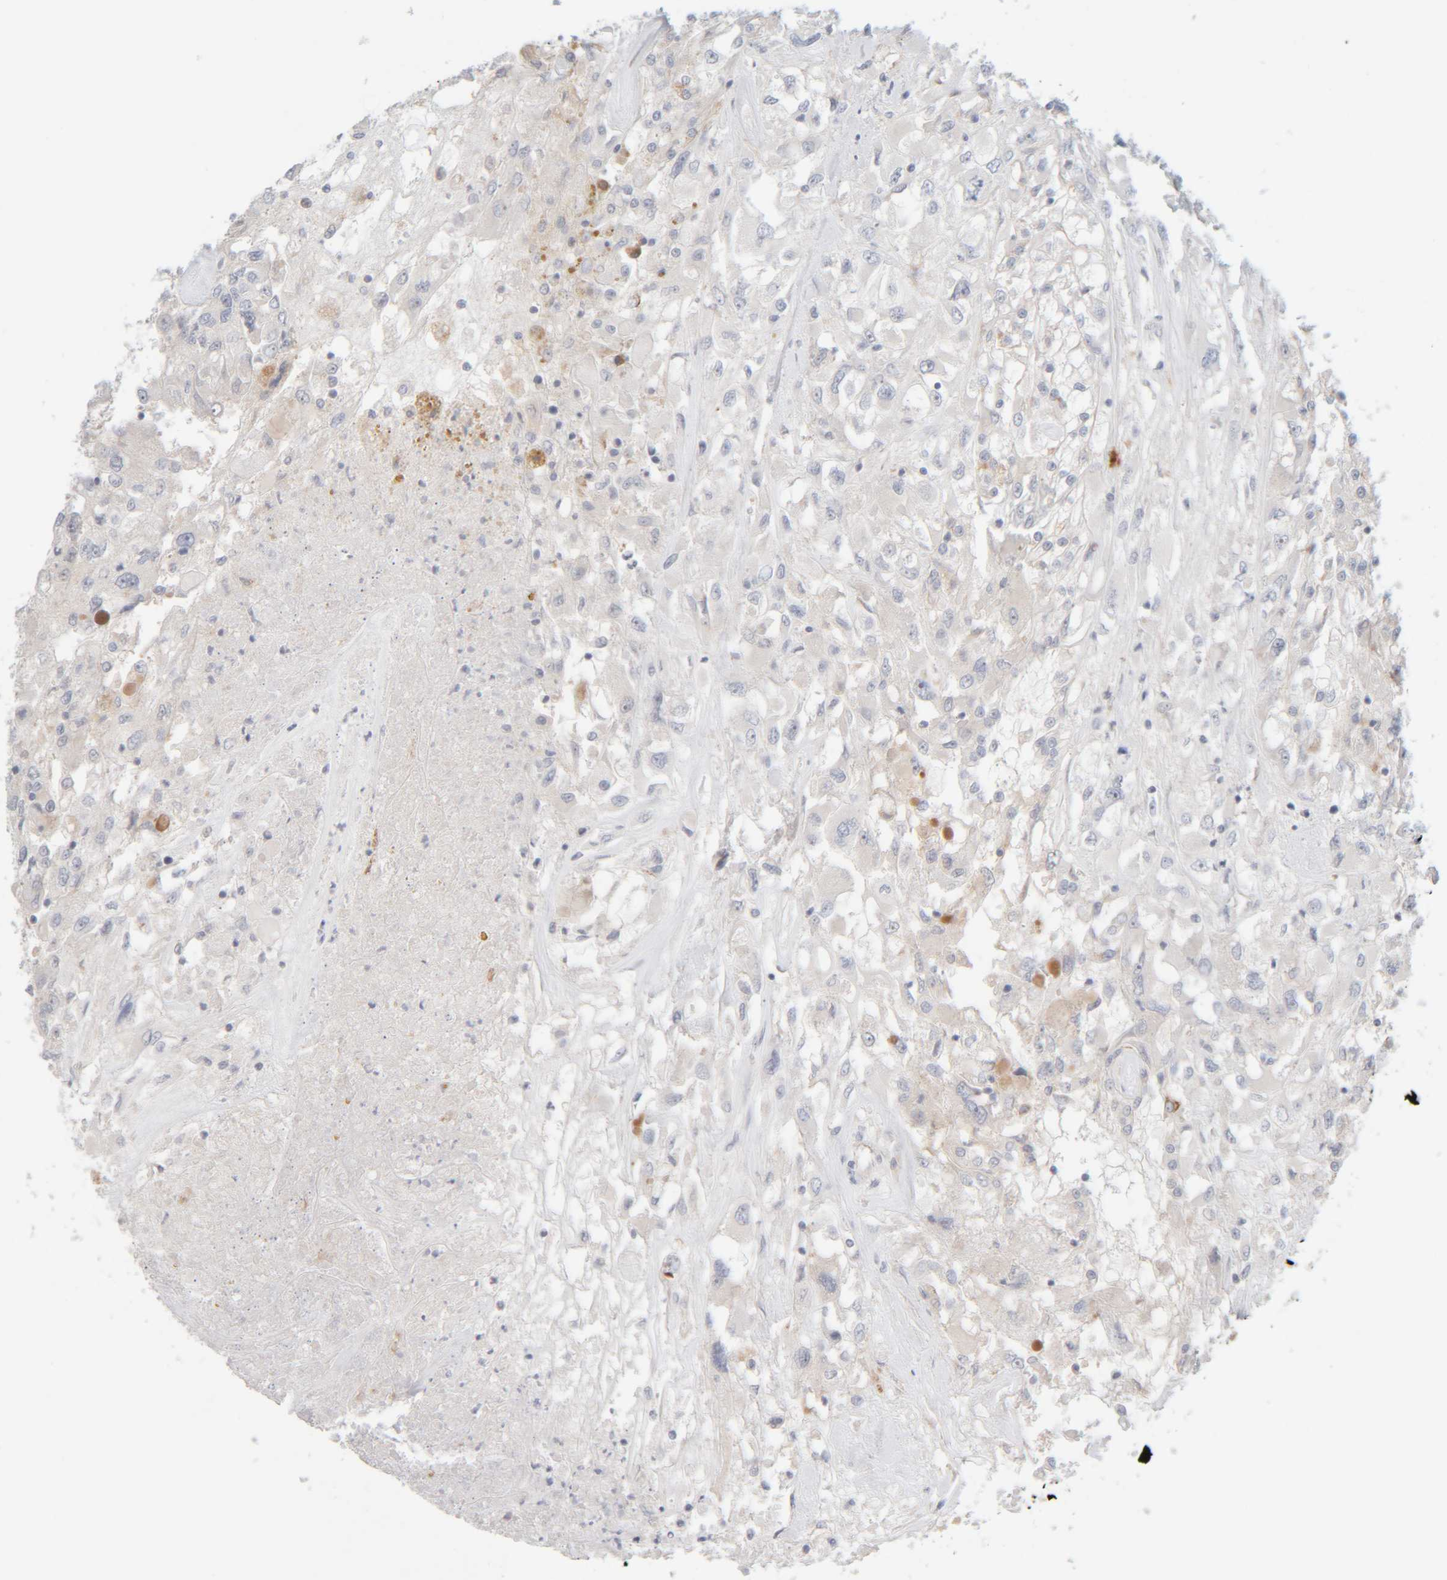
{"staining": {"intensity": "negative", "quantity": "none", "location": "none"}, "tissue": "renal cancer", "cell_type": "Tumor cells", "image_type": "cancer", "snomed": [{"axis": "morphology", "description": "Adenocarcinoma, NOS"}, {"axis": "topography", "description": "Kidney"}], "caption": "Immunohistochemistry (IHC) image of renal cancer (adenocarcinoma) stained for a protein (brown), which displays no positivity in tumor cells. (Immunohistochemistry (IHC), brightfield microscopy, high magnification).", "gene": "CHKA", "patient": {"sex": "female", "age": 52}}